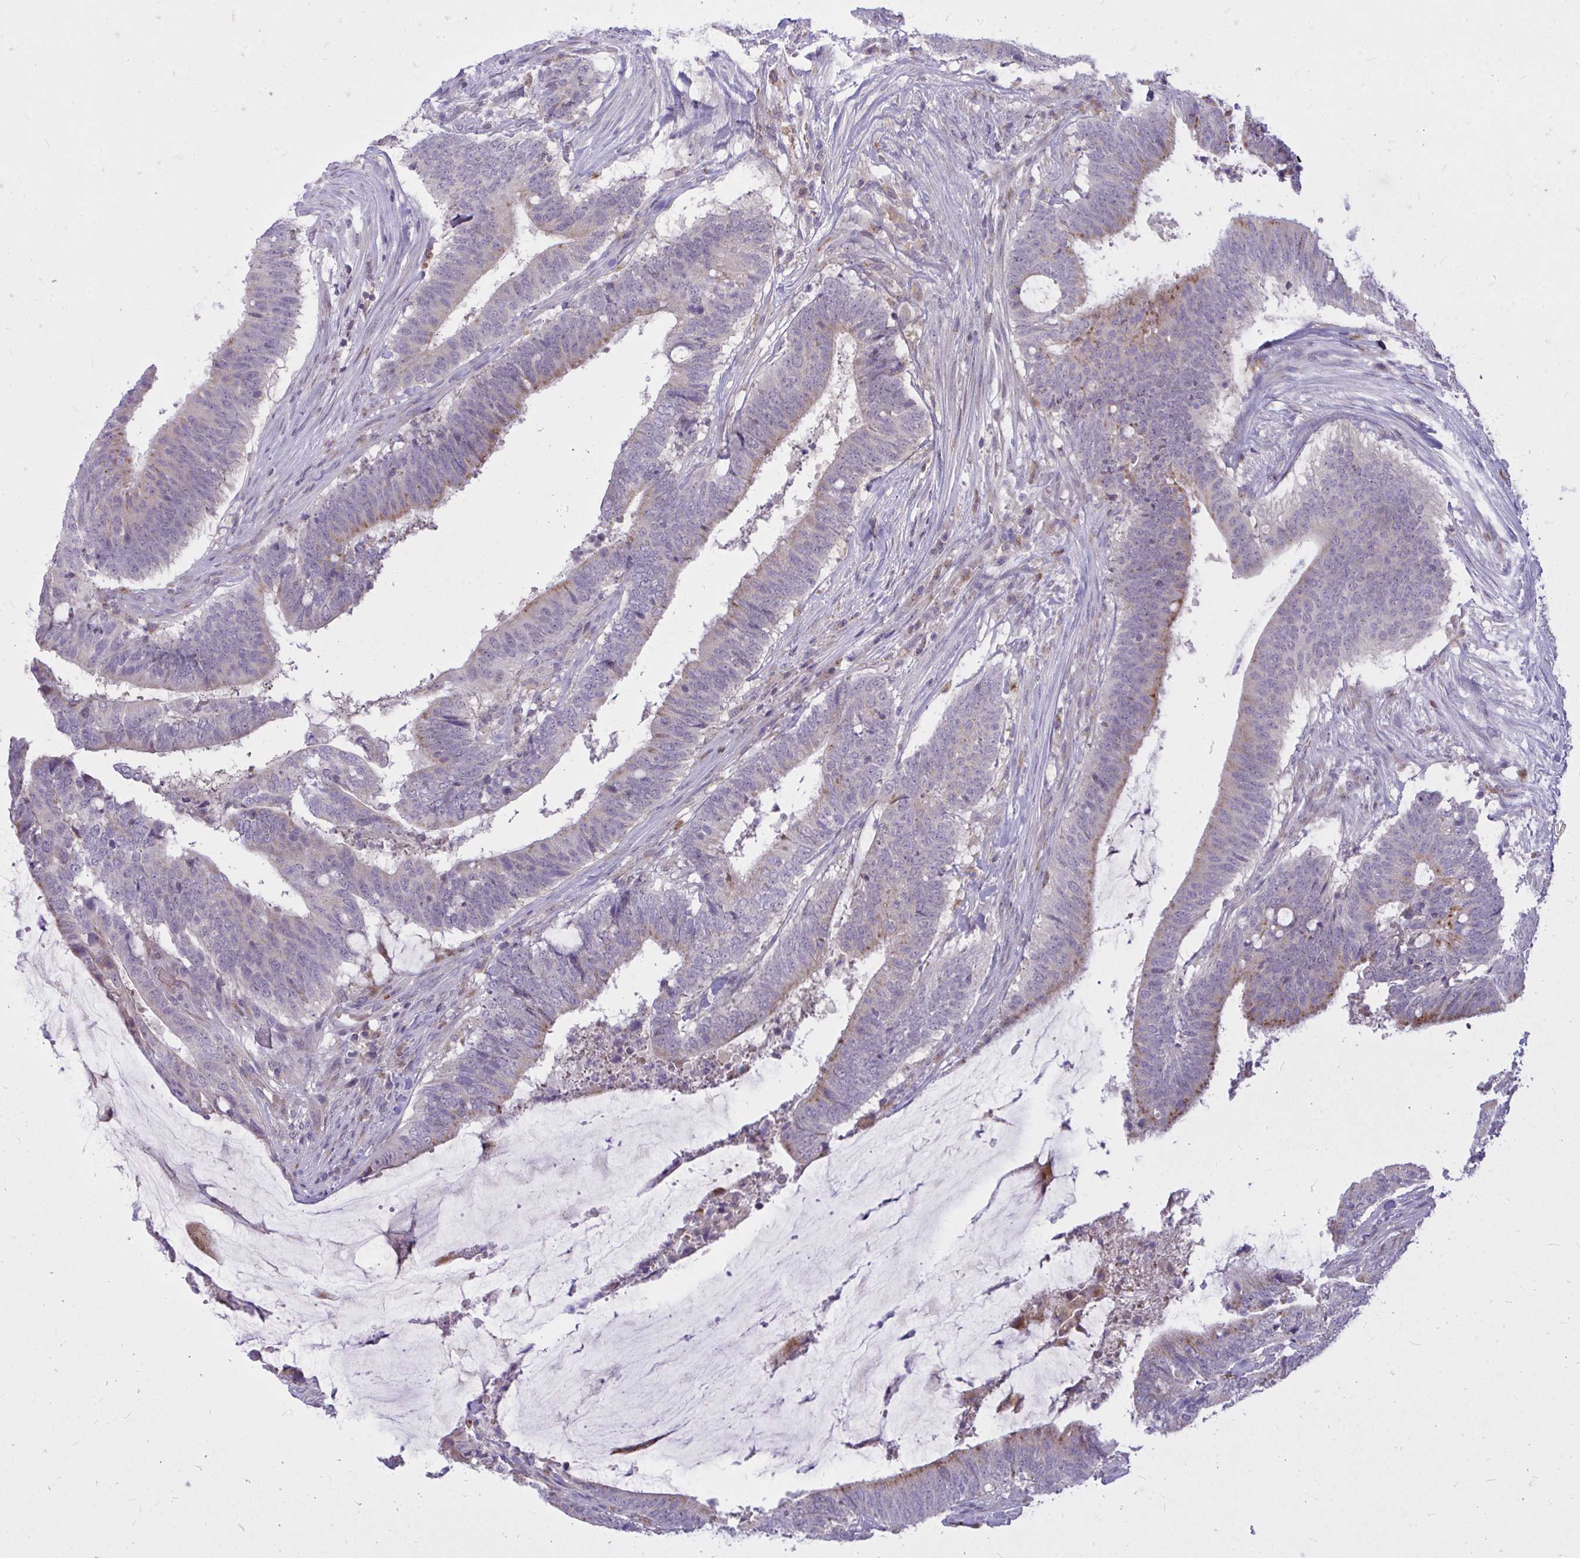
{"staining": {"intensity": "moderate", "quantity": "<25%", "location": "cytoplasmic/membranous"}, "tissue": "colorectal cancer", "cell_type": "Tumor cells", "image_type": "cancer", "snomed": [{"axis": "morphology", "description": "Adenocarcinoma, NOS"}, {"axis": "topography", "description": "Colon"}], "caption": "High-magnification brightfield microscopy of colorectal cancer (adenocarcinoma) stained with DAB (brown) and counterstained with hematoxylin (blue). tumor cells exhibit moderate cytoplasmic/membranous expression is seen in approximately<25% of cells.", "gene": "ZSCAN25", "patient": {"sex": "female", "age": 43}}